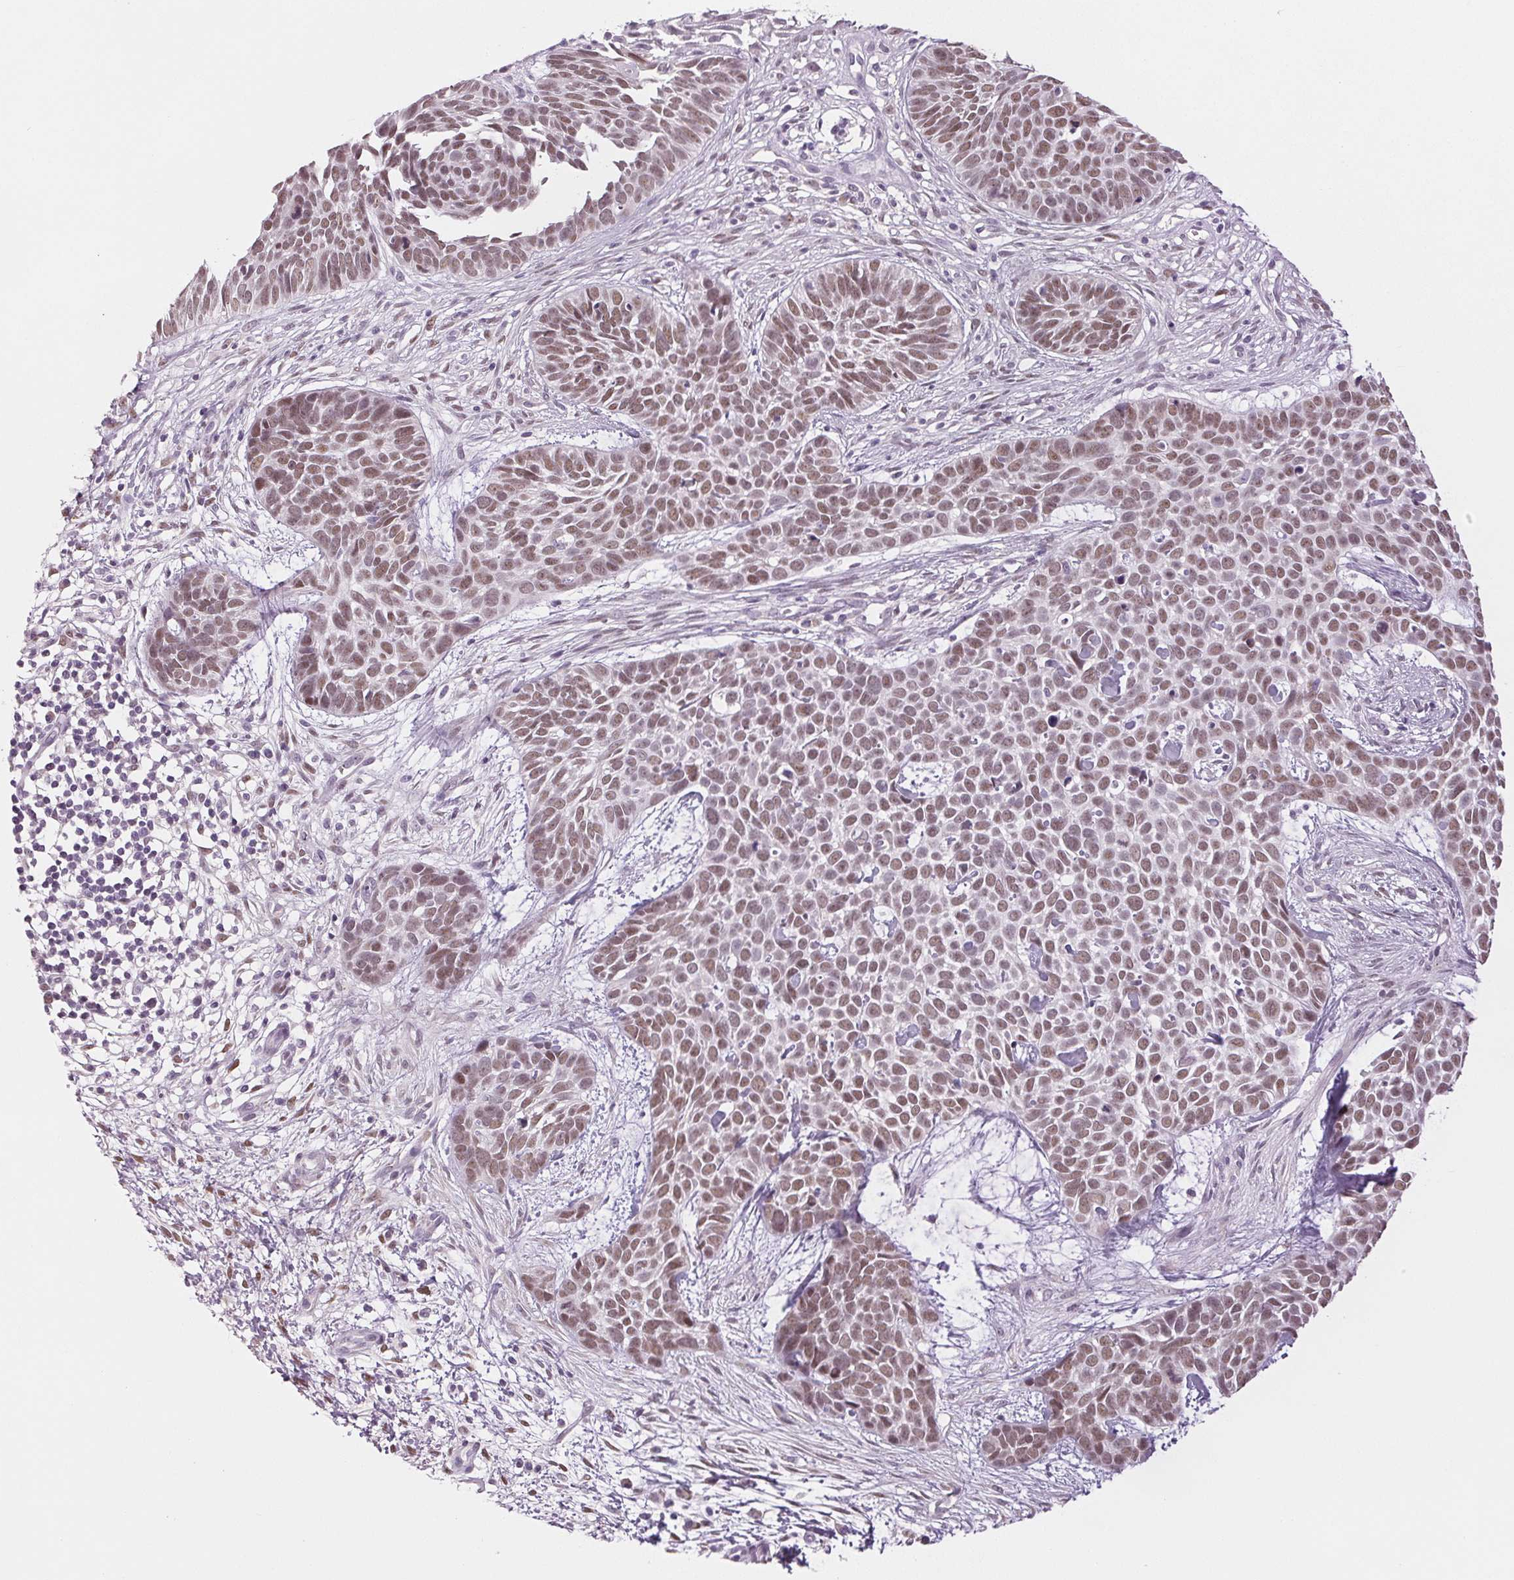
{"staining": {"intensity": "weak", "quantity": ">75%", "location": "nuclear"}, "tissue": "skin cancer", "cell_type": "Tumor cells", "image_type": "cancer", "snomed": [{"axis": "morphology", "description": "Basal cell carcinoma"}, {"axis": "topography", "description": "Skin"}], "caption": "Tumor cells reveal low levels of weak nuclear expression in approximately >75% of cells in skin cancer. (brown staining indicates protein expression, while blue staining denotes nuclei).", "gene": "DNAJC6", "patient": {"sex": "male", "age": 69}}